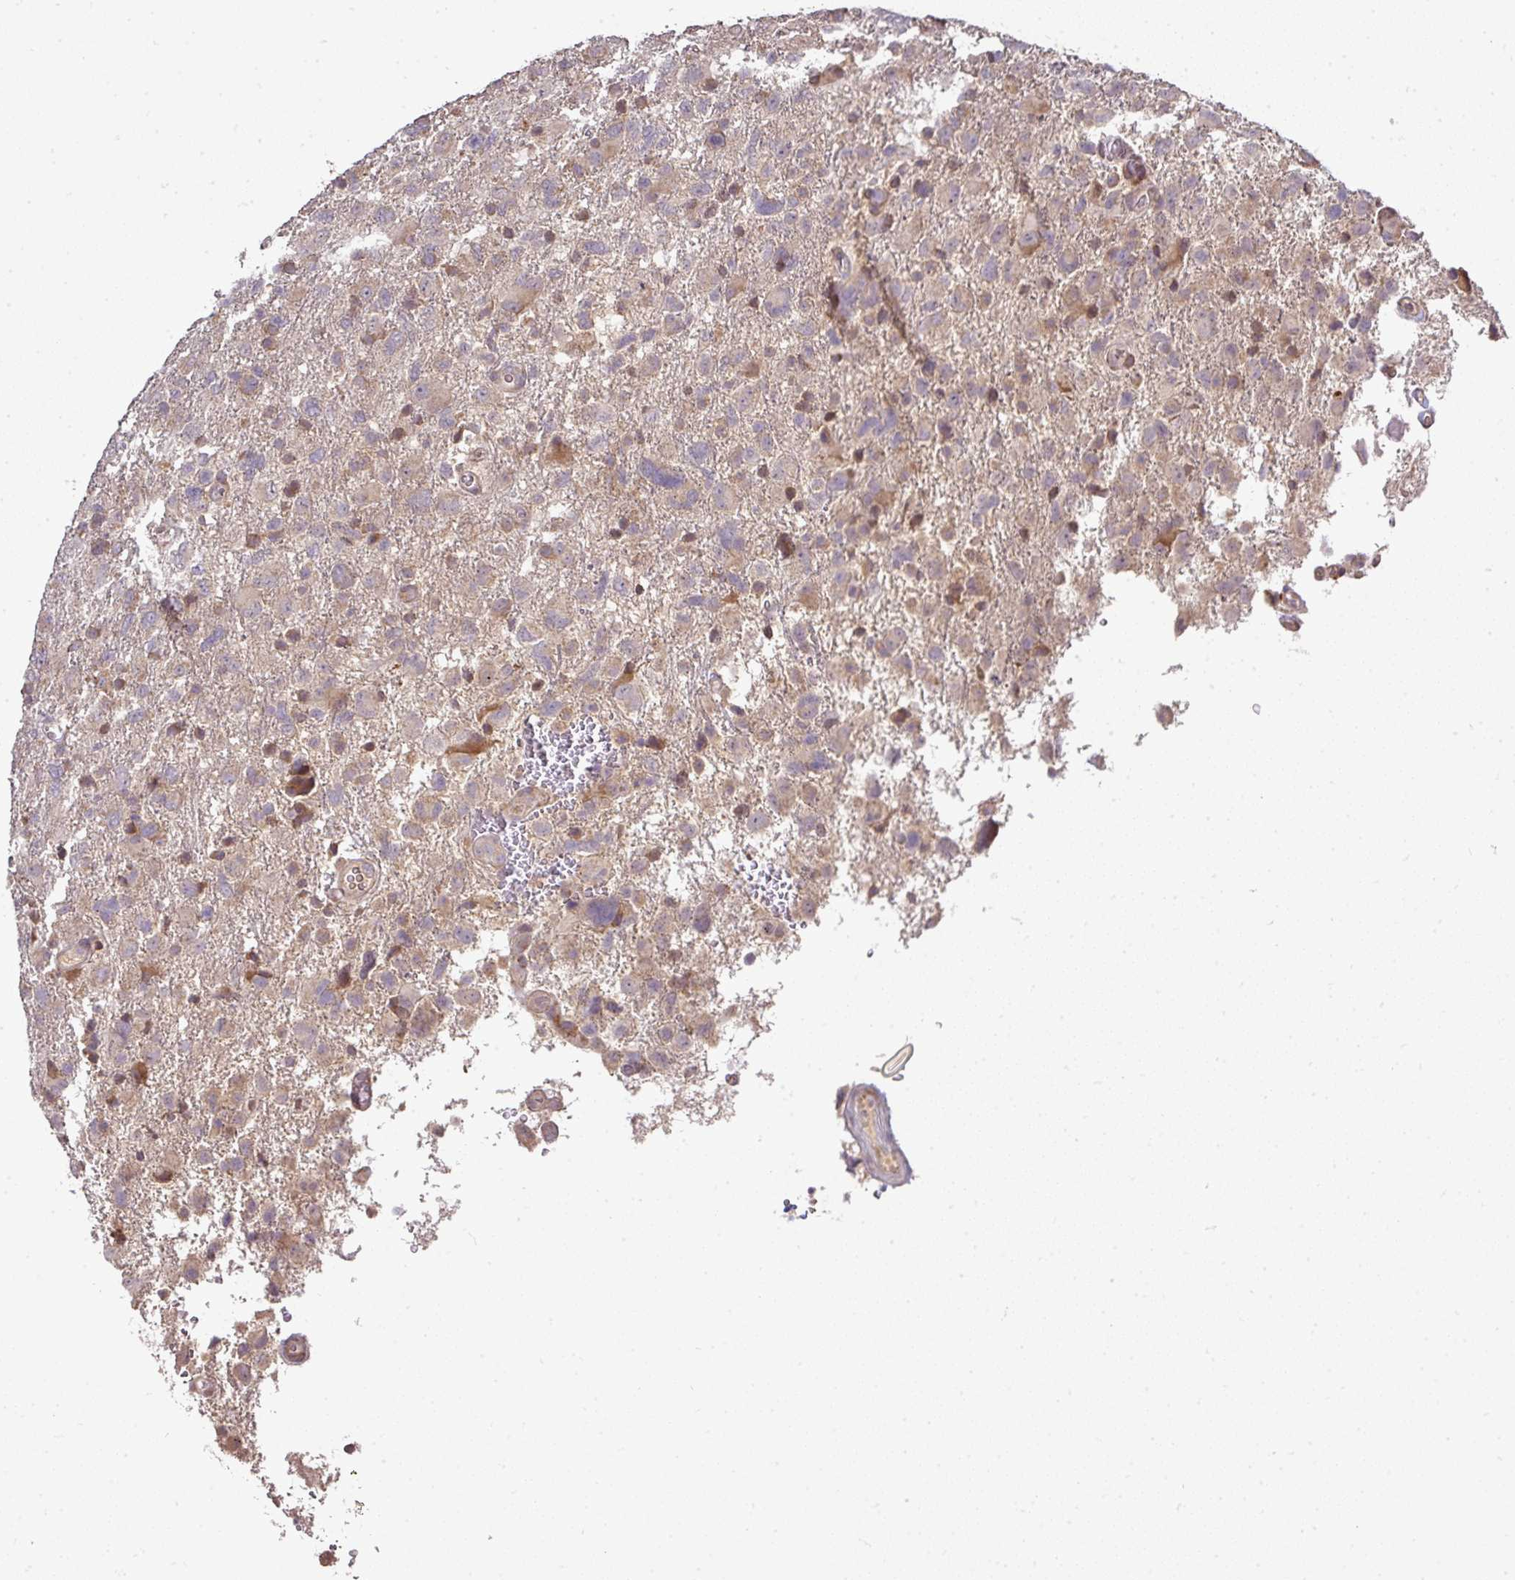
{"staining": {"intensity": "moderate", "quantity": "25%-75%", "location": "cytoplasmic/membranous"}, "tissue": "glioma", "cell_type": "Tumor cells", "image_type": "cancer", "snomed": [{"axis": "morphology", "description": "Glioma, malignant, High grade"}, {"axis": "topography", "description": "Brain"}], "caption": "Human glioma stained with a protein marker reveals moderate staining in tumor cells.", "gene": "GALP", "patient": {"sex": "male", "age": 61}}